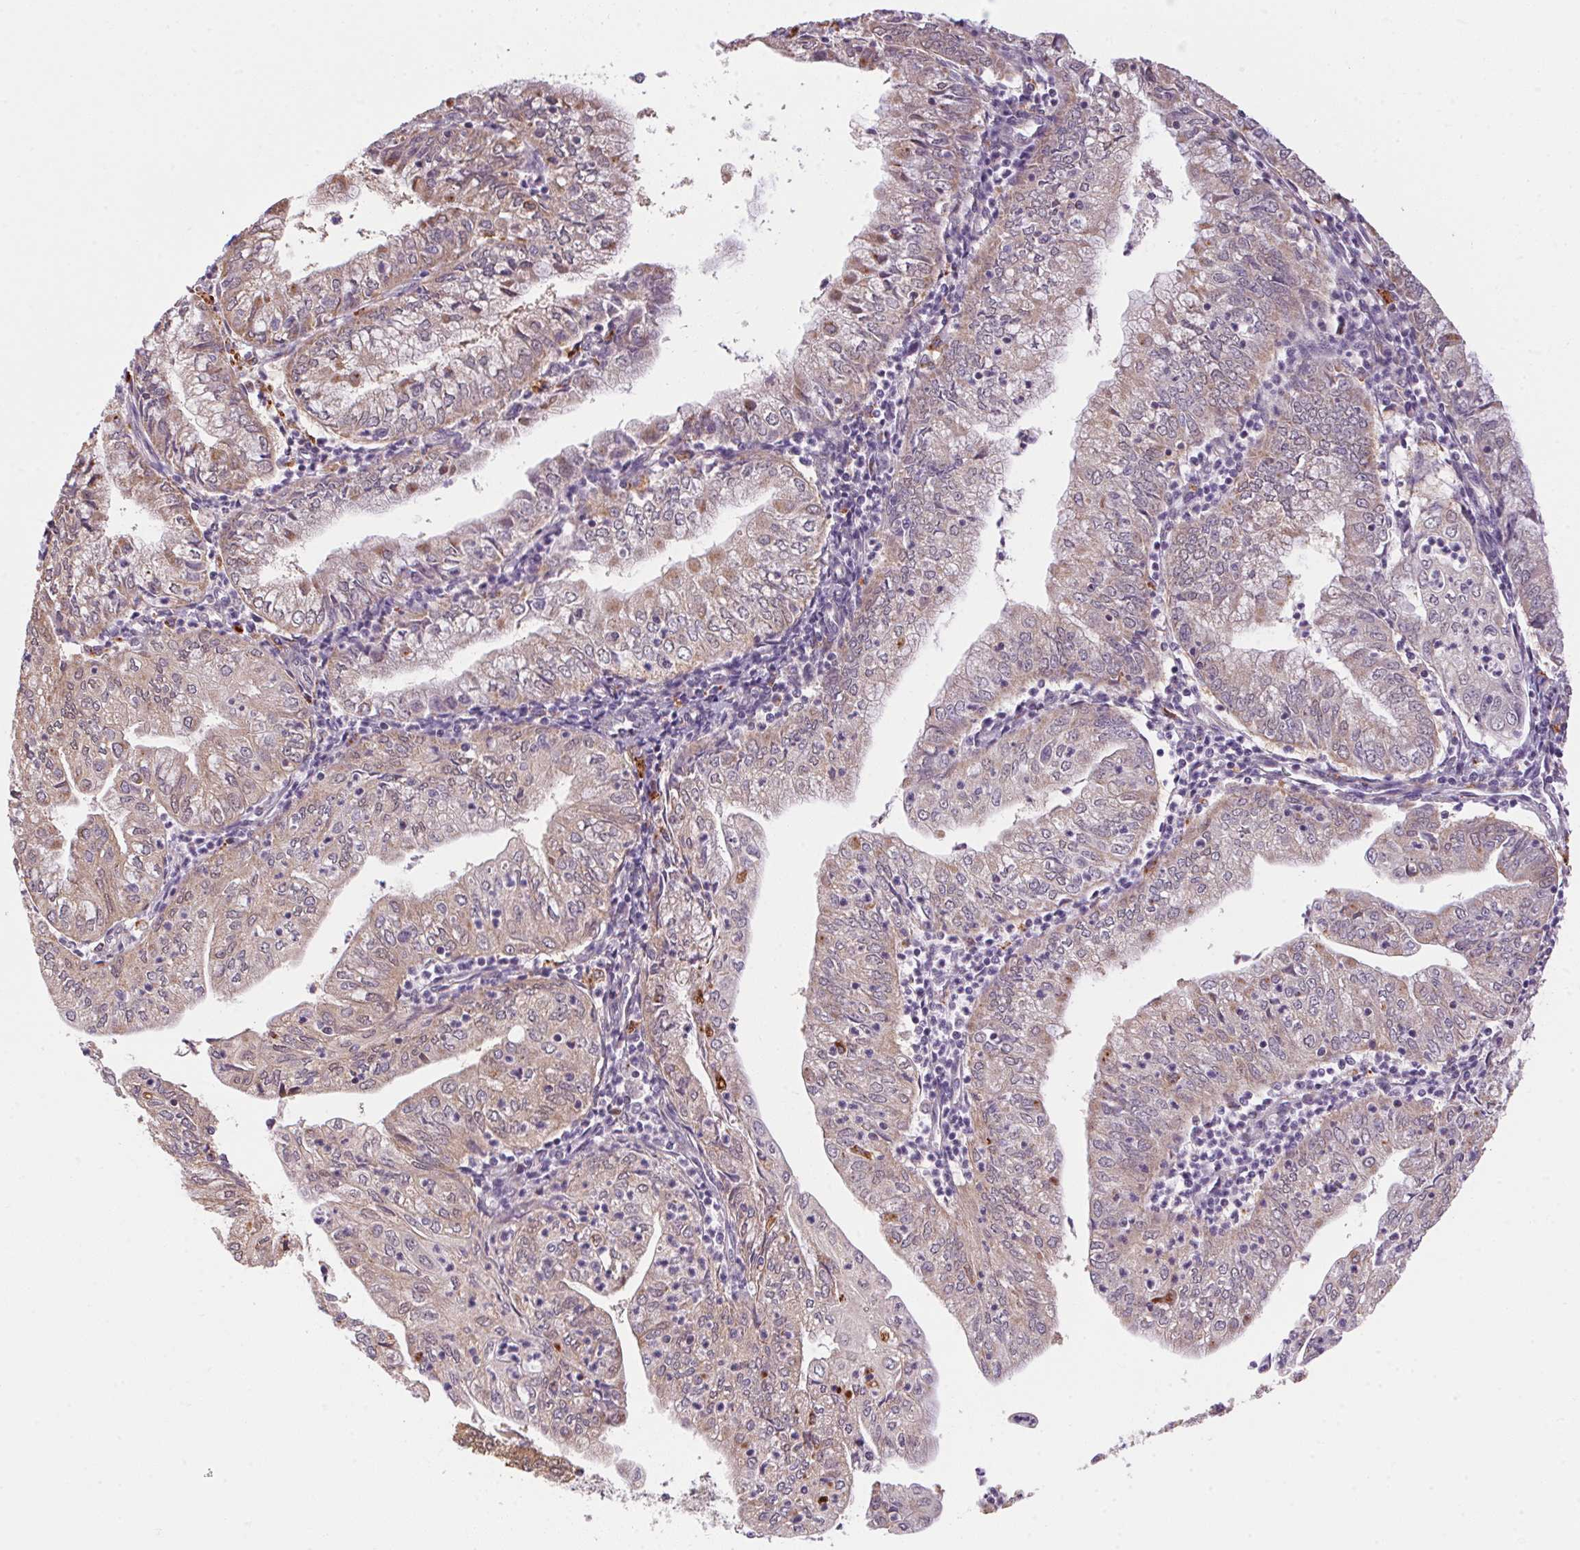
{"staining": {"intensity": "weak", "quantity": "25%-75%", "location": "cytoplasmic/membranous"}, "tissue": "endometrial cancer", "cell_type": "Tumor cells", "image_type": "cancer", "snomed": [{"axis": "morphology", "description": "Adenocarcinoma, NOS"}, {"axis": "topography", "description": "Endometrium"}], "caption": "Endometrial cancer (adenocarcinoma) stained with immunohistochemistry (IHC) shows weak cytoplasmic/membranous positivity in approximately 25%-75% of tumor cells. Using DAB (brown) and hematoxylin (blue) stains, captured at high magnification using brightfield microscopy.", "gene": "ADH5", "patient": {"sex": "female", "age": 55}}